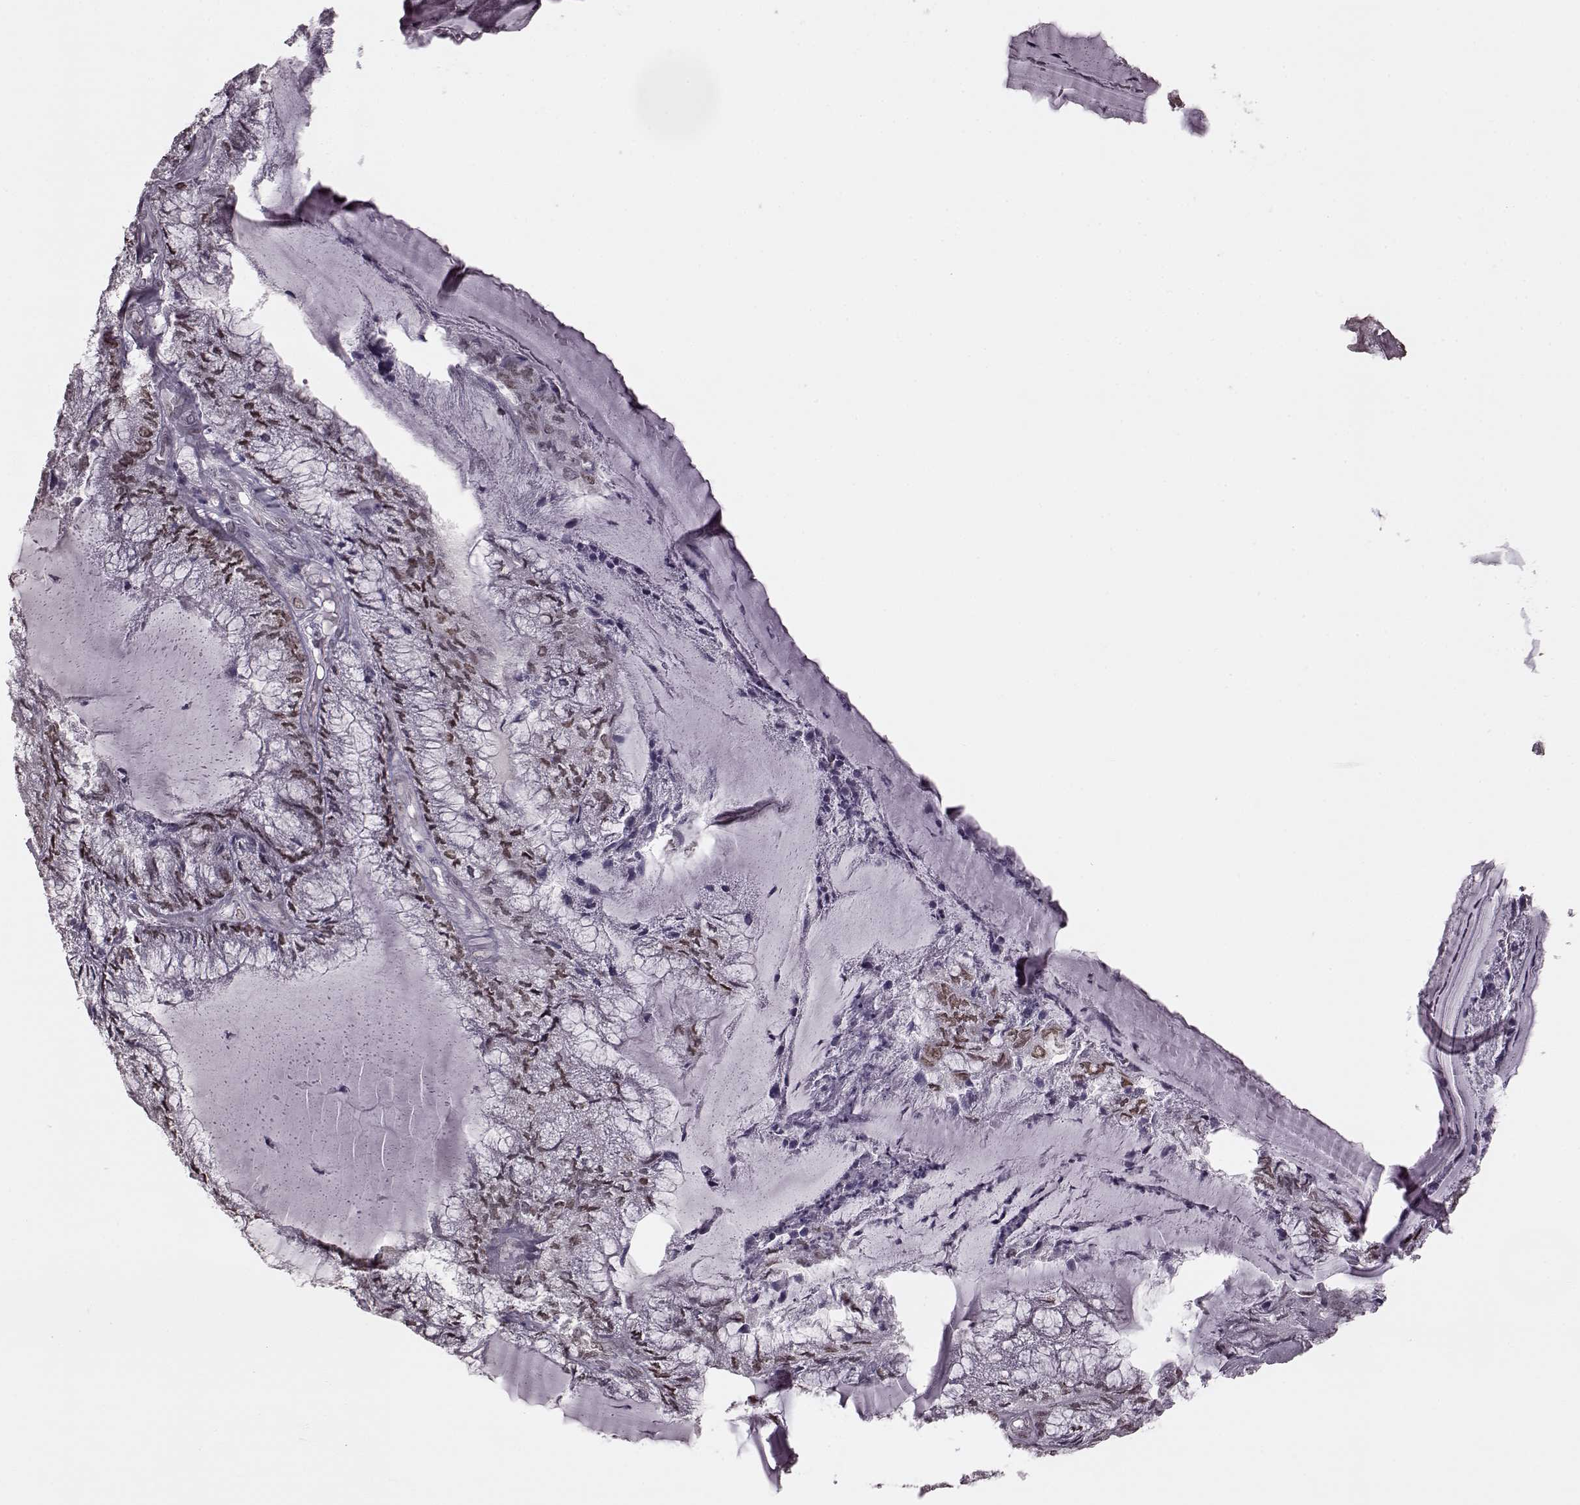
{"staining": {"intensity": "moderate", "quantity": ">75%", "location": "nuclear"}, "tissue": "endometrial cancer", "cell_type": "Tumor cells", "image_type": "cancer", "snomed": [{"axis": "morphology", "description": "Carcinoma, NOS"}, {"axis": "topography", "description": "Endometrium"}], "caption": "The photomicrograph demonstrates a brown stain indicating the presence of a protein in the nuclear of tumor cells in endometrial cancer (carcinoma).", "gene": "NR2C1", "patient": {"sex": "female", "age": 62}}